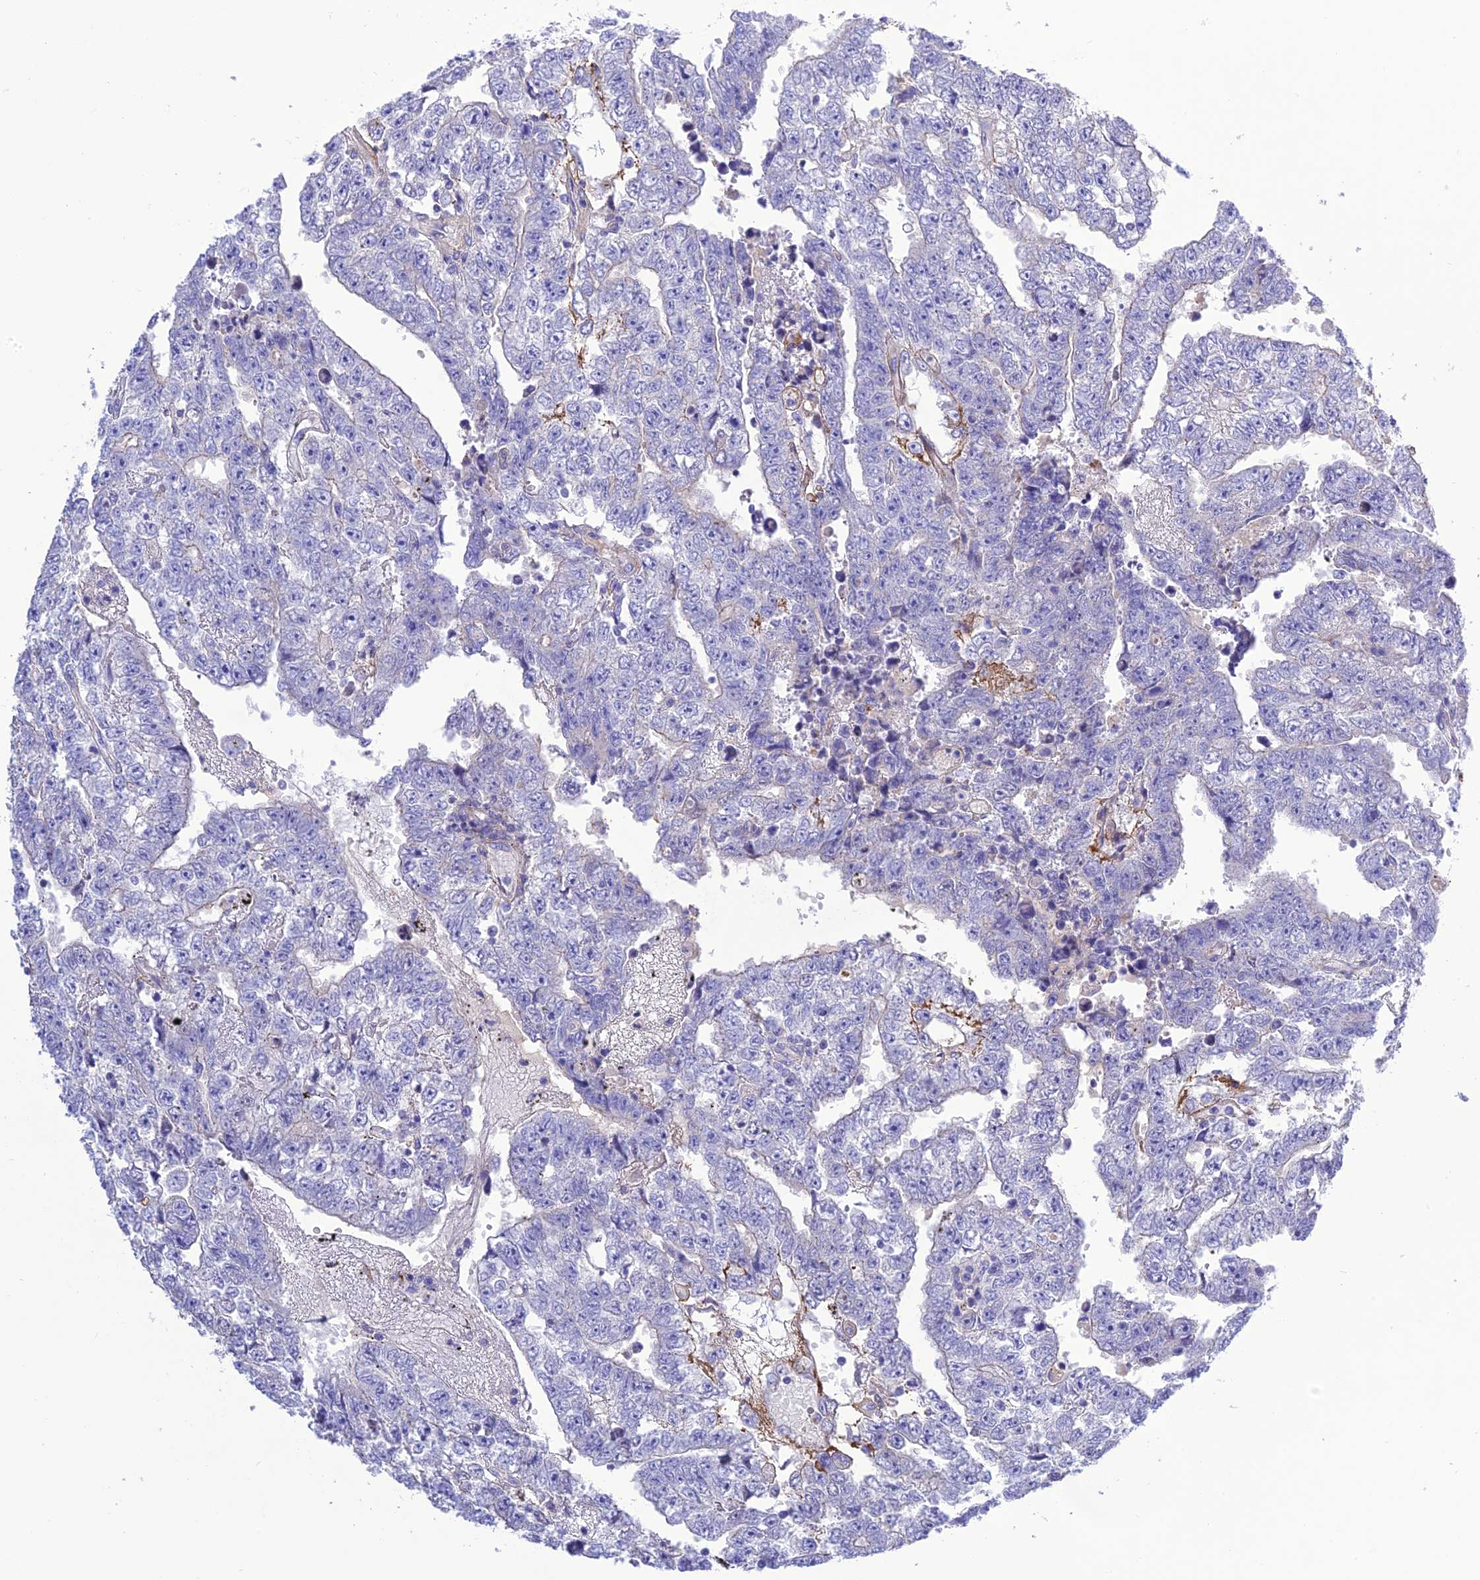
{"staining": {"intensity": "negative", "quantity": "none", "location": "none"}, "tissue": "testis cancer", "cell_type": "Tumor cells", "image_type": "cancer", "snomed": [{"axis": "morphology", "description": "Carcinoma, Embryonal, NOS"}, {"axis": "topography", "description": "Testis"}], "caption": "A high-resolution photomicrograph shows immunohistochemistry staining of embryonal carcinoma (testis), which reveals no significant expression in tumor cells.", "gene": "FRA10AC1", "patient": {"sex": "male", "age": 25}}